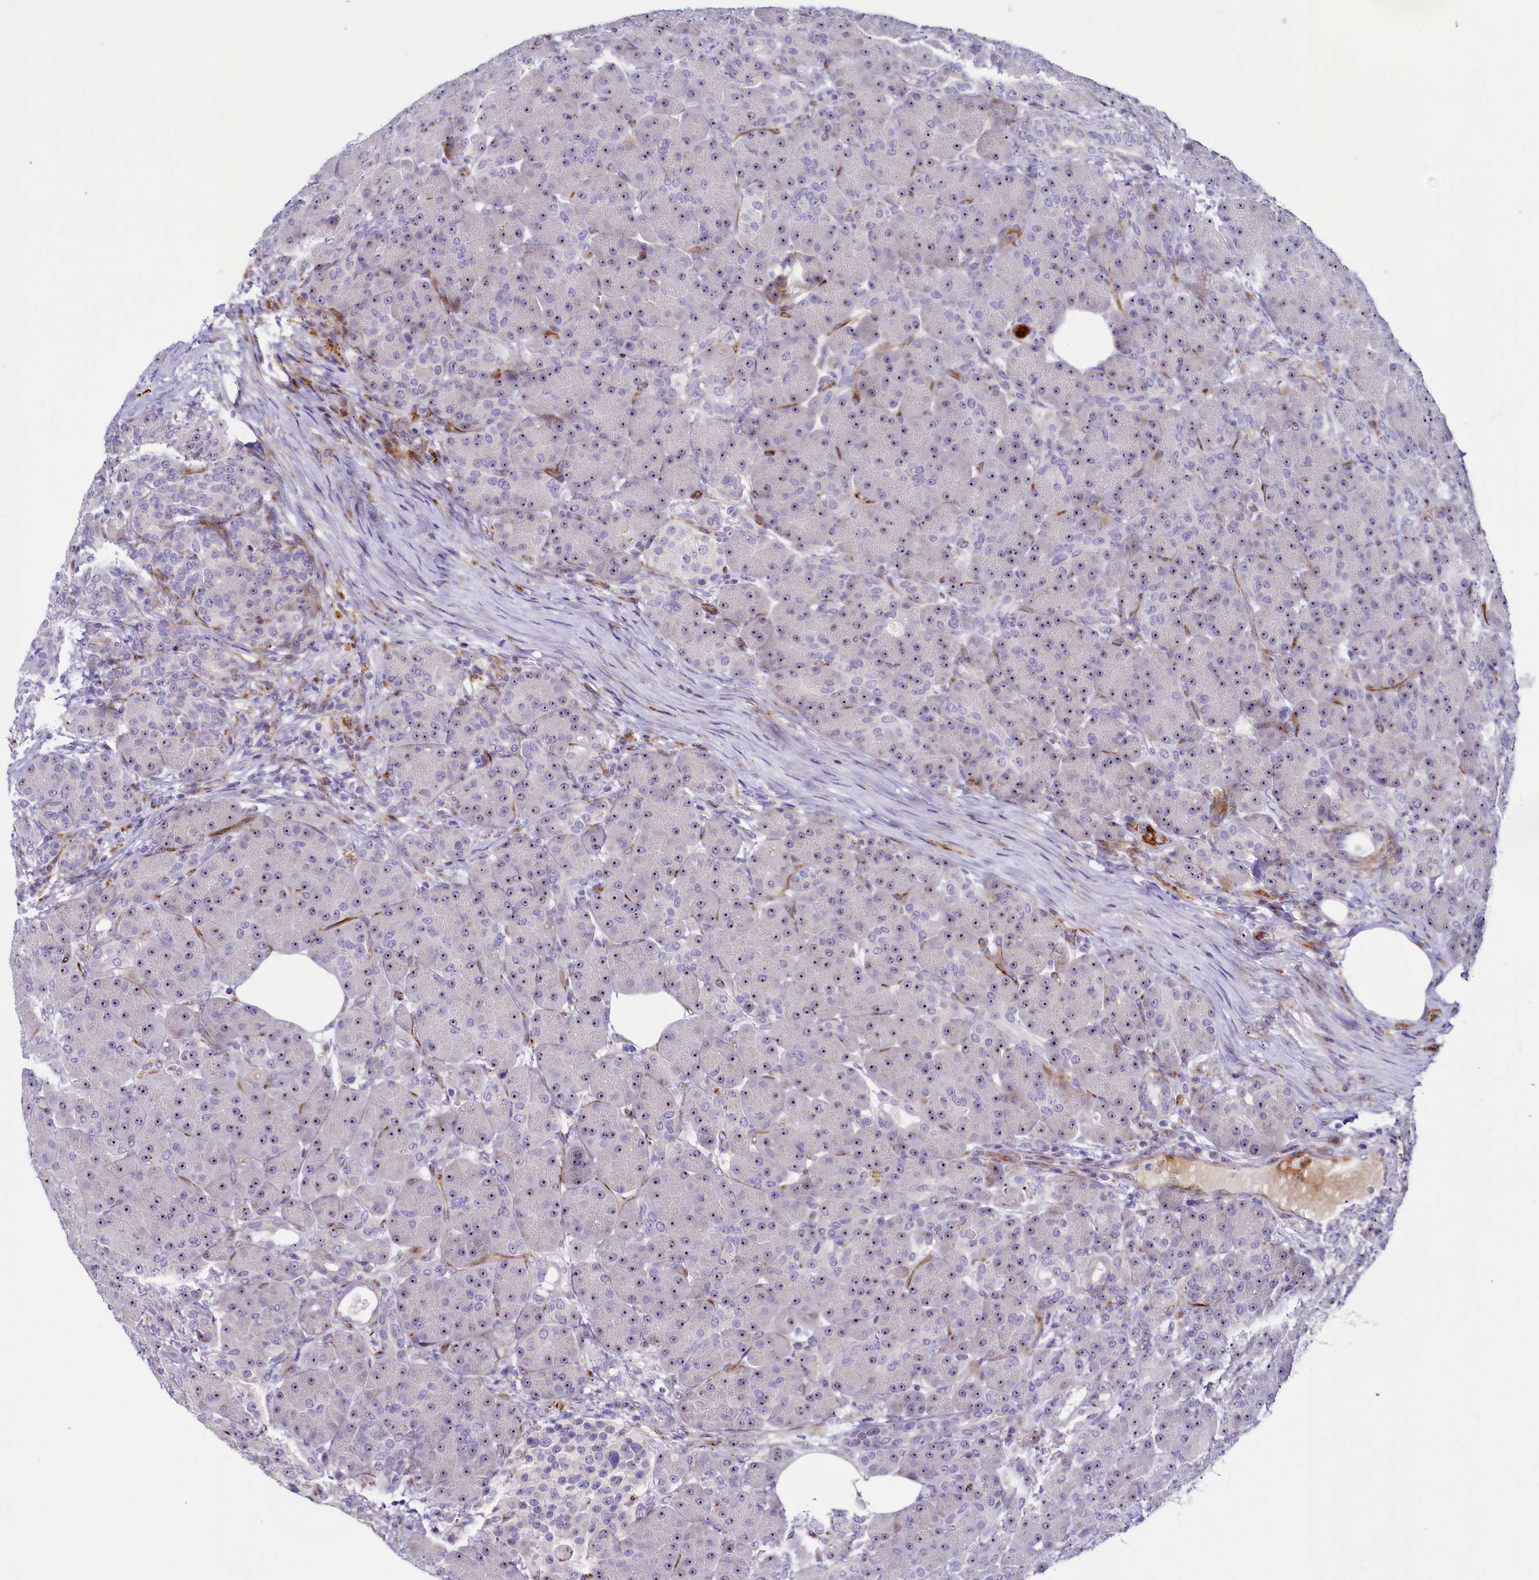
{"staining": {"intensity": "moderate", "quantity": ">75%", "location": "nuclear"}, "tissue": "pancreas", "cell_type": "Exocrine glandular cells", "image_type": "normal", "snomed": [{"axis": "morphology", "description": "Normal tissue, NOS"}, {"axis": "topography", "description": "Pancreas"}], "caption": "This micrograph reveals unremarkable pancreas stained with immunohistochemistry (IHC) to label a protein in brown. The nuclear of exocrine glandular cells show moderate positivity for the protein. Nuclei are counter-stained blue.", "gene": "SH3TC2", "patient": {"sex": "male", "age": 63}}